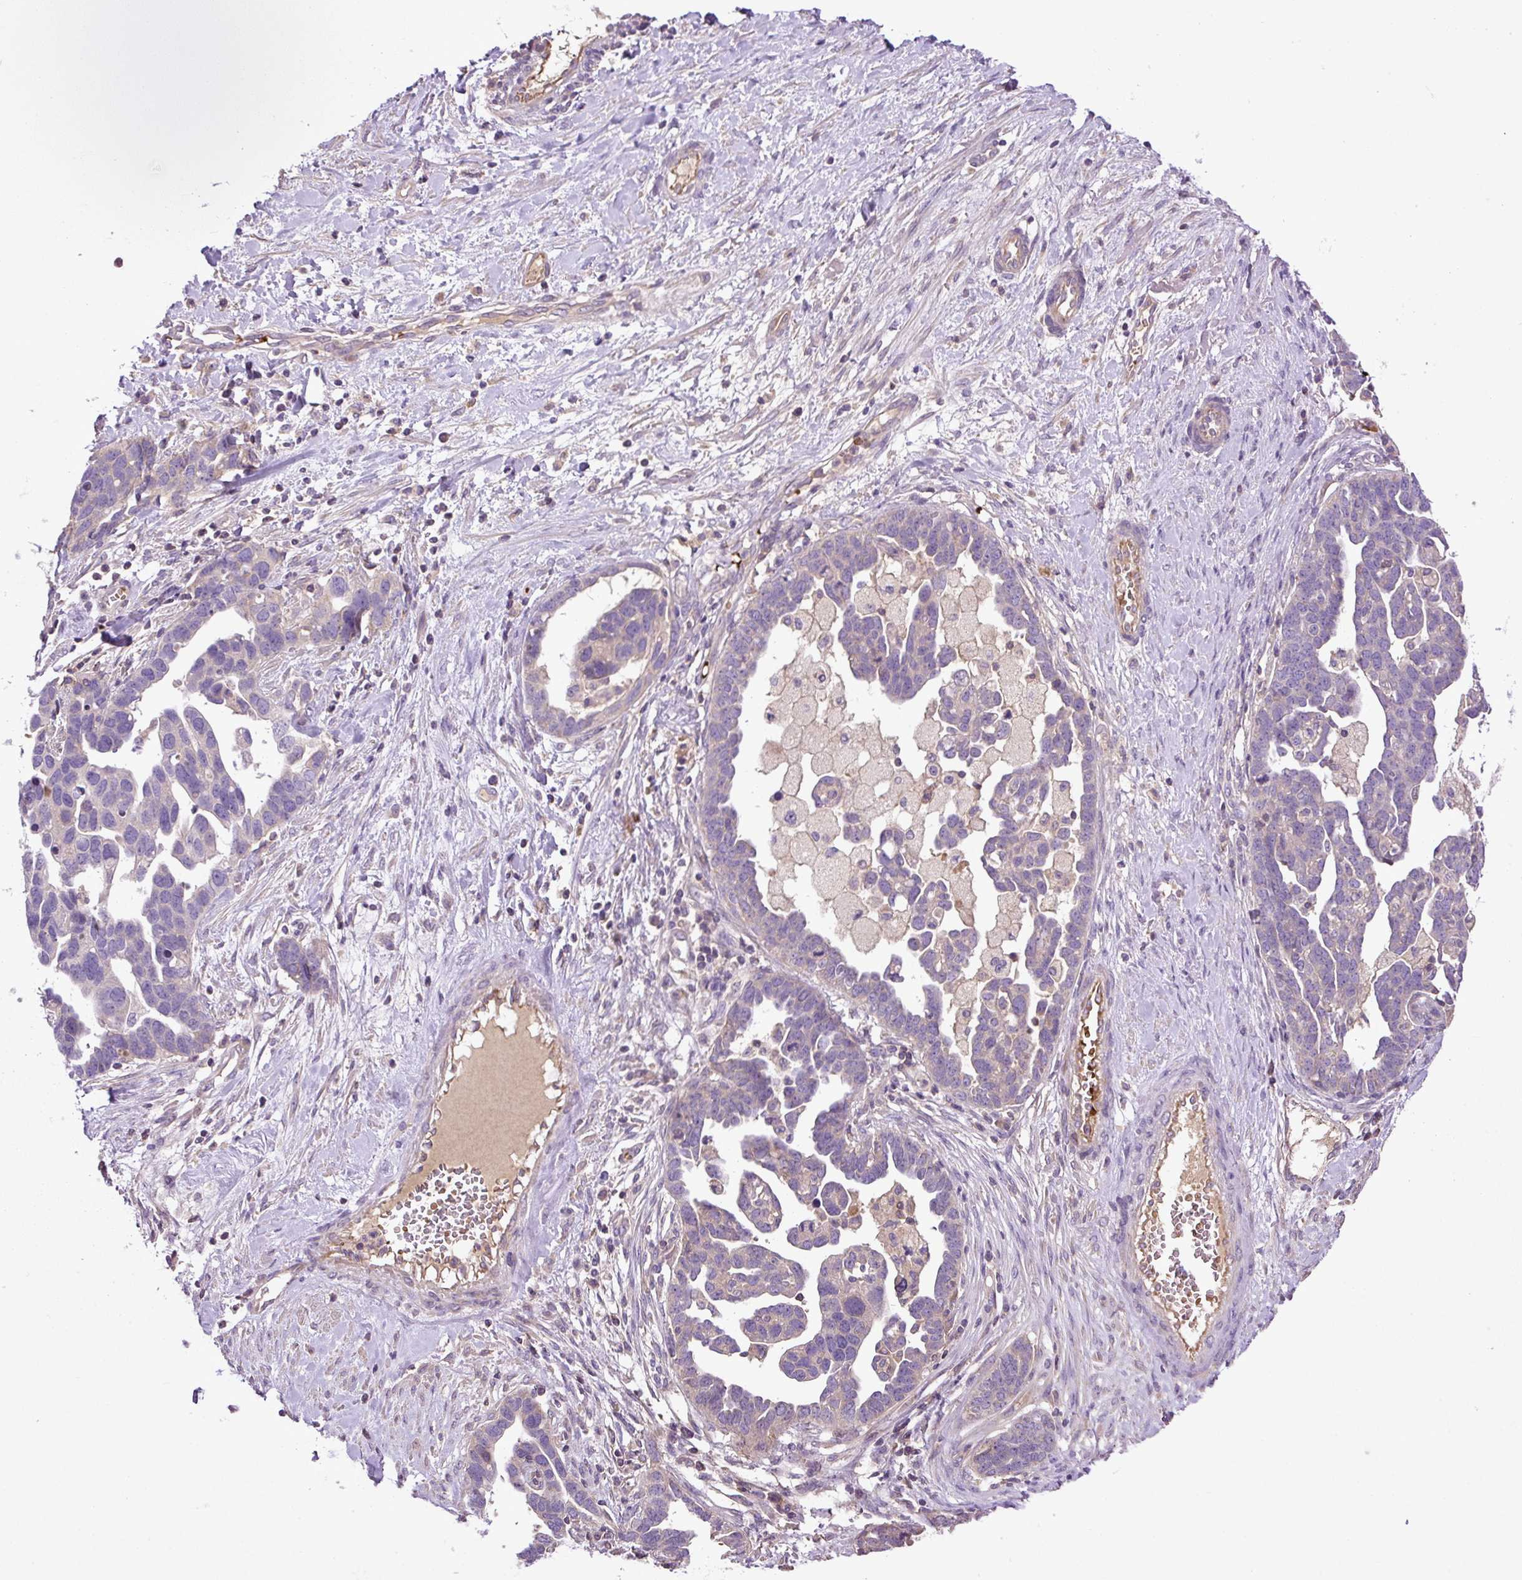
{"staining": {"intensity": "negative", "quantity": "none", "location": "none"}, "tissue": "ovarian cancer", "cell_type": "Tumor cells", "image_type": "cancer", "snomed": [{"axis": "morphology", "description": "Cystadenocarcinoma, serous, NOS"}, {"axis": "topography", "description": "Ovary"}], "caption": "This is an immunohistochemistry (IHC) image of human ovarian serous cystadenocarcinoma. There is no staining in tumor cells.", "gene": "CXCL13", "patient": {"sex": "female", "age": 54}}